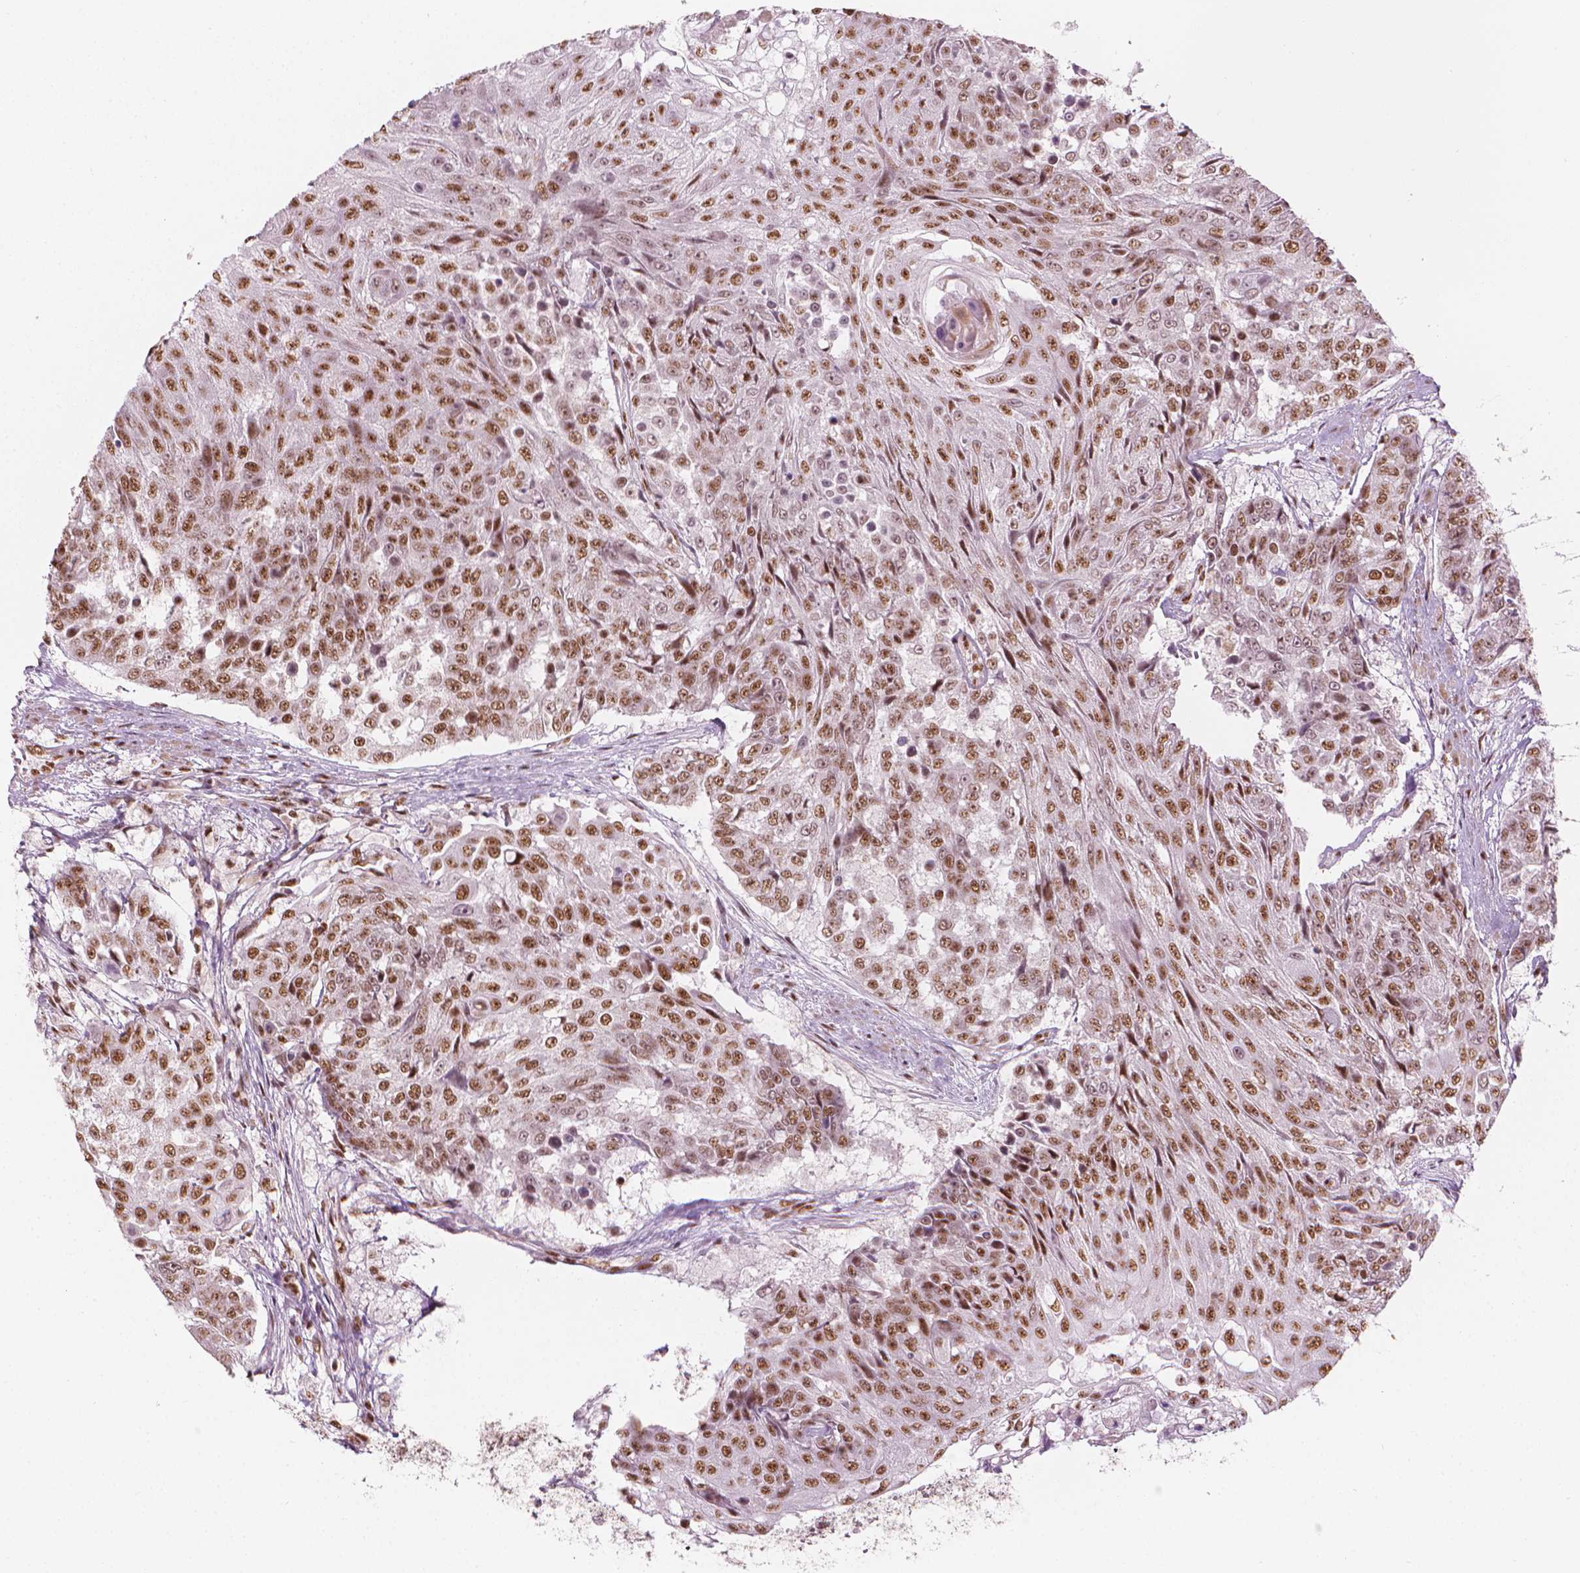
{"staining": {"intensity": "moderate", "quantity": ">75%", "location": "nuclear"}, "tissue": "urothelial cancer", "cell_type": "Tumor cells", "image_type": "cancer", "snomed": [{"axis": "morphology", "description": "Urothelial carcinoma, High grade"}, {"axis": "topography", "description": "Urinary bladder"}], "caption": "DAB immunohistochemical staining of human urothelial carcinoma (high-grade) demonstrates moderate nuclear protein positivity in about >75% of tumor cells. (DAB (3,3'-diaminobenzidine) IHC, brown staining for protein, blue staining for nuclei).", "gene": "ELF2", "patient": {"sex": "female", "age": 63}}